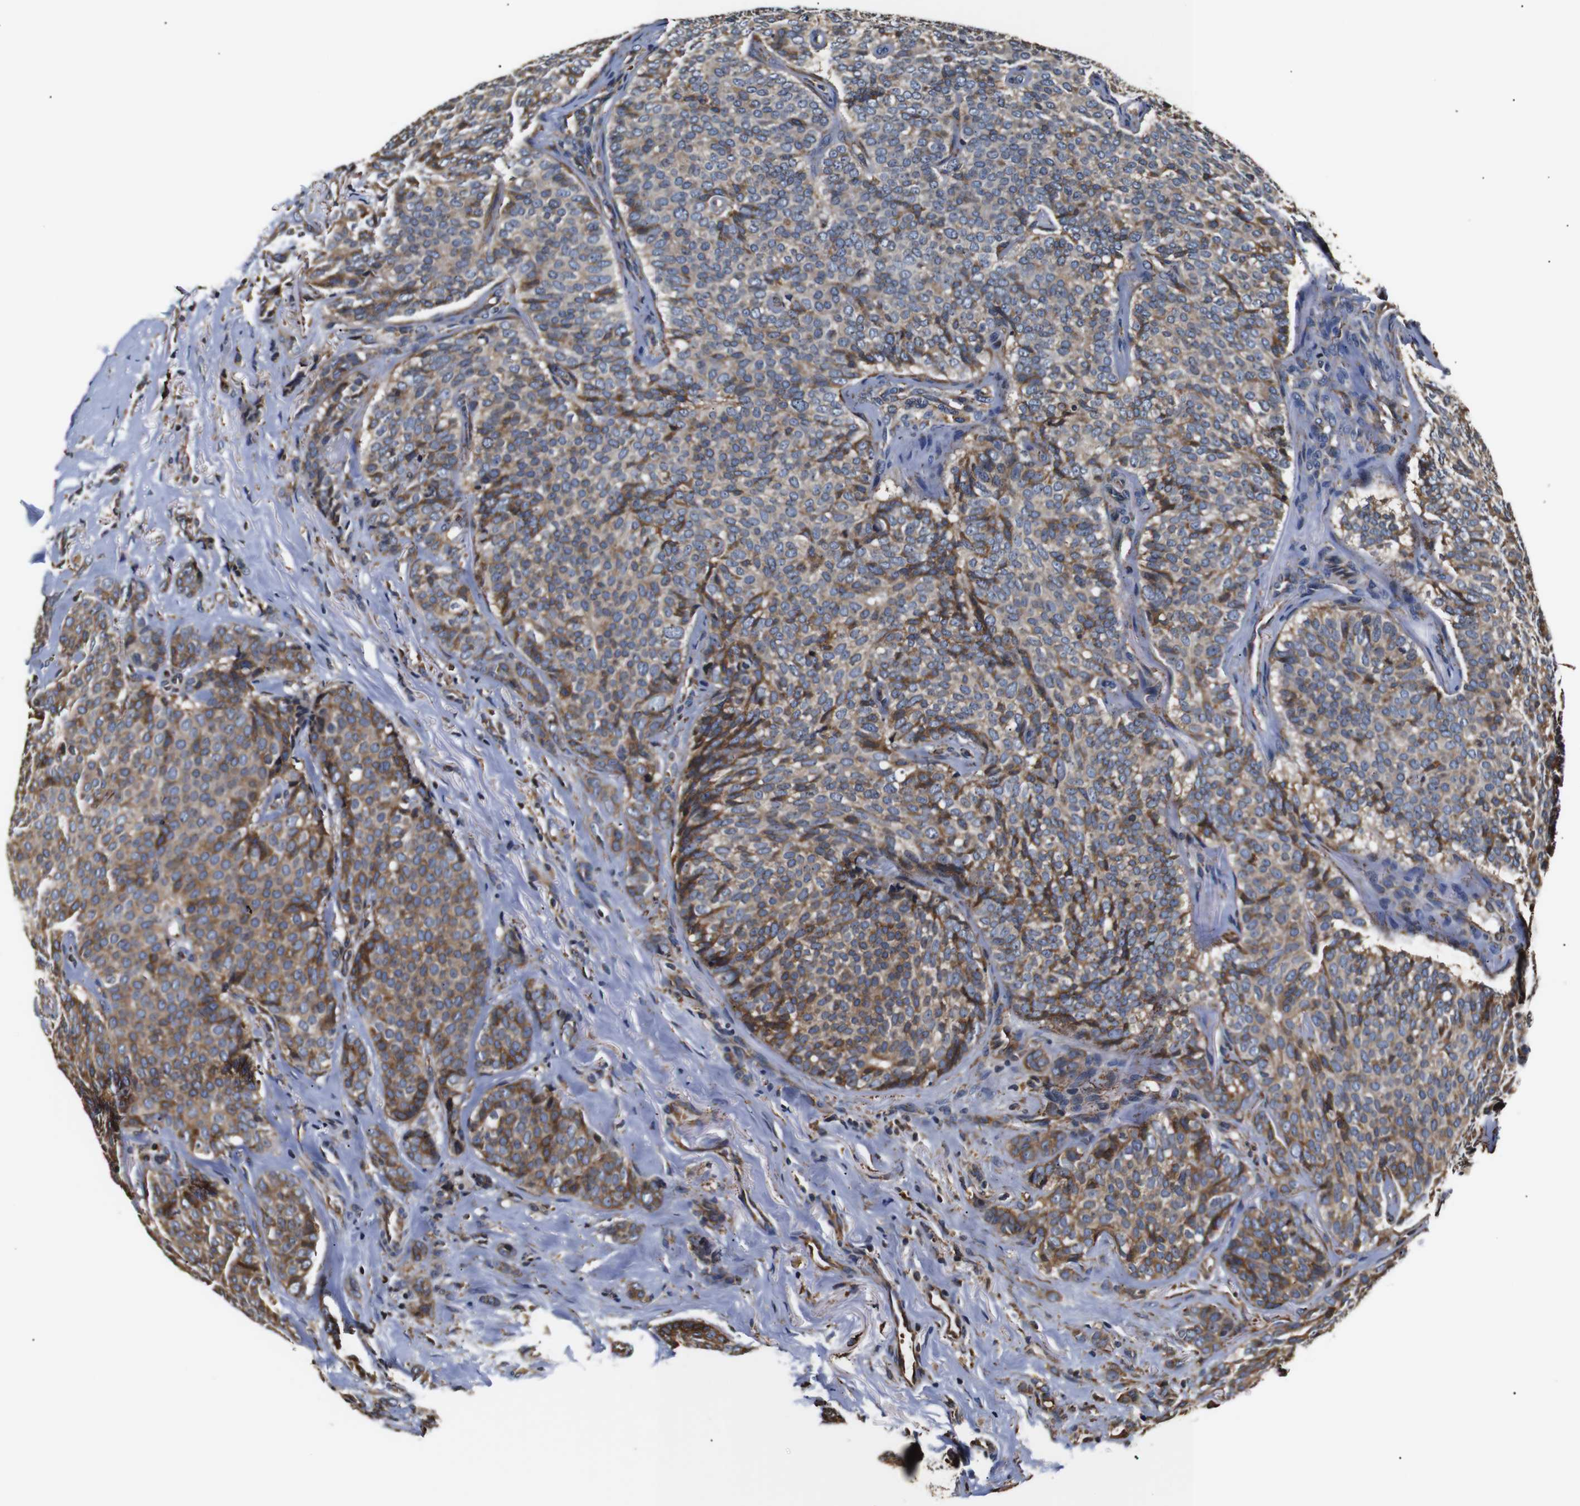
{"staining": {"intensity": "strong", "quantity": "25%-75%", "location": "cytoplasmic/membranous"}, "tissue": "breast cancer", "cell_type": "Tumor cells", "image_type": "cancer", "snomed": [{"axis": "morphology", "description": "Lobular carcinoma"}, {"axis": "topography", "description": "Skin"}, {"axis": "topography", "description": "Breast"}], "caption": "Protein expression analysis of human breast cancer reveals strong cytoplasmic/membranous expression in about 25%-75% of tumor cells.", "gene": "HHIP", "patient": {"sex": "female", "age": 46}}